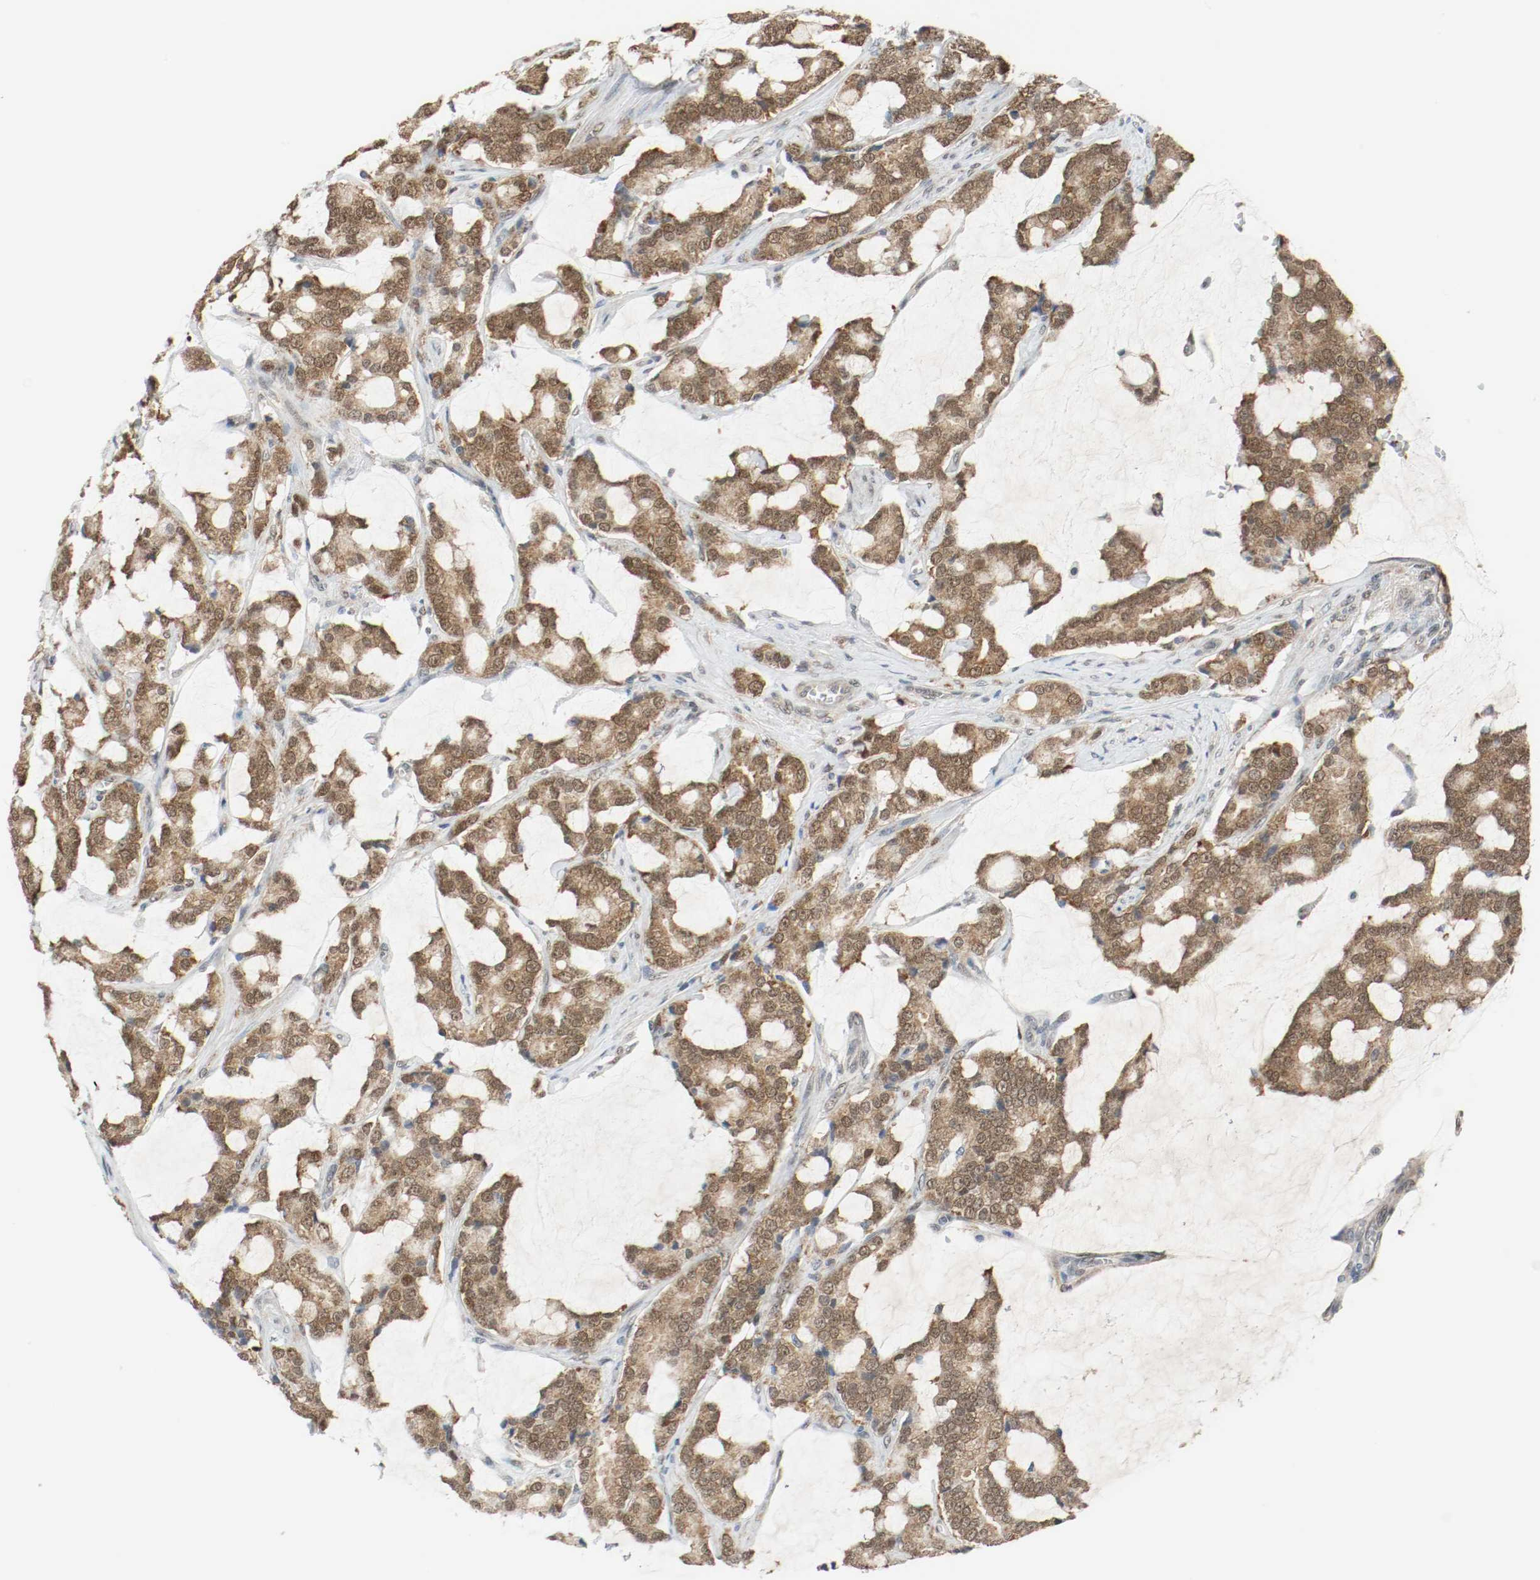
{"staining": {"intensity": "moderate", "quantity": ">75%", "location": "cytoplasmic/membranous,nuclear"}, "tissue": "prostate cancer", "cell_type": "Tumor cells", "image_type": "cancer", "snomed": [{"axis": "morphology", "description": "Adenocarcinoma, Low grade"}, {"axis": "topography", "description": "Prostate"}], "caption": "Prostate cancer (low-grade adenocarcinoma) stained for a protein exhibits moderate cytoplasmic/membranous and nuclear positivity in tumor cells. (DAB IHC with brightfield microscopy, high magnification).", "gene": "PPME1", "patient": {"sex": "male", "age": 58}}